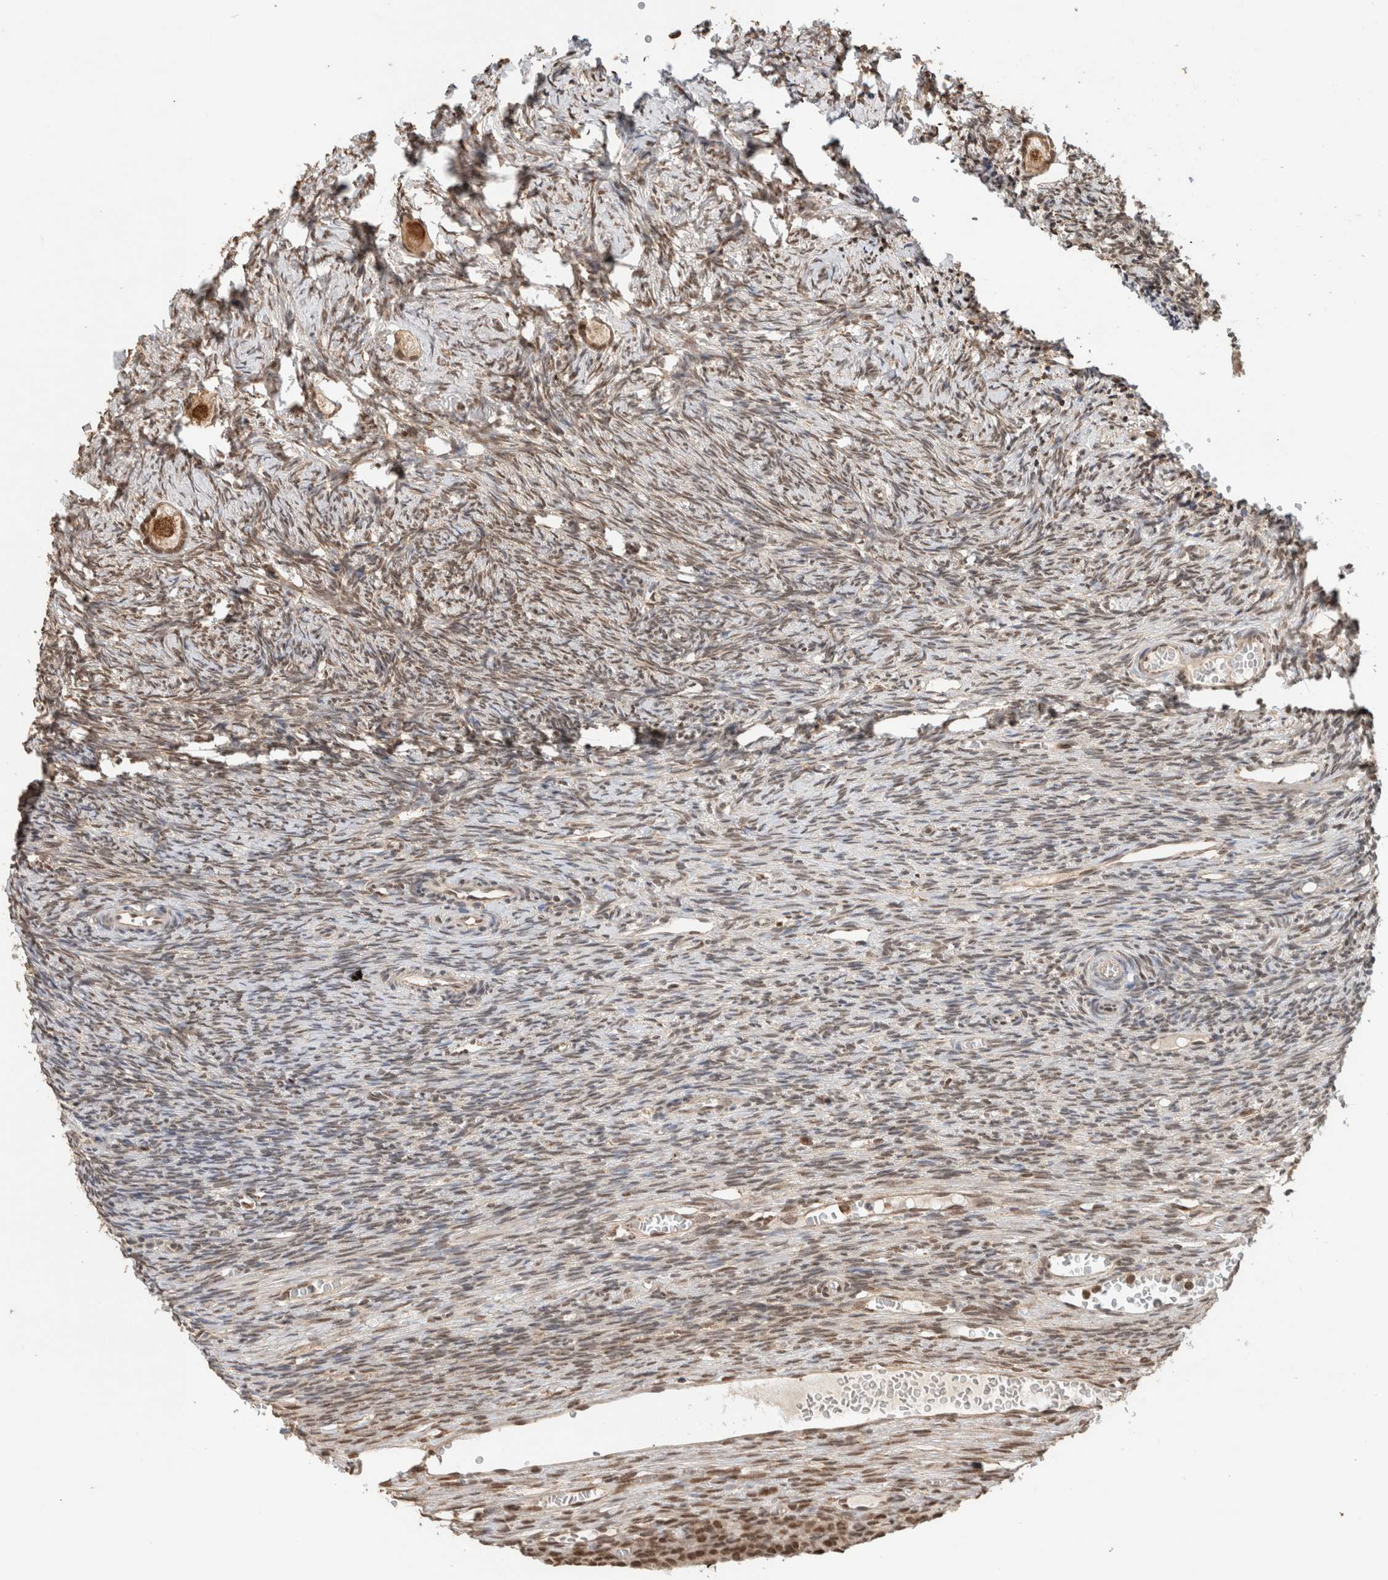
{"staining": {"intensity": "moderate", "quantity": ">75%", "location": "cytoplasmic/membranous,nuclear"}, "tissue": "ovary", "cell_type": "Follicle cells", "image_type": "normal", "snomed": [{"axis": "morphology", "description": "Normal tissue, NOS"}, {"axis": "topography", "description": "Ovary"}], "caption": "High-power microscopy captured an immunohistochemistry (IHC) histopathology image of unremarkable ovary, revealing moderate cytoplasmic/membranous,nuclear expression in approximately >75% of follicle cells. The staining is performed using DAB (3,3'-diaminobenzidine) brown chromogen to label protein expression. The nuclei are counter-stained blue using hematoxylin.", "gene": "C1orf21", "patient": {"sex": "female", "age": 27}}